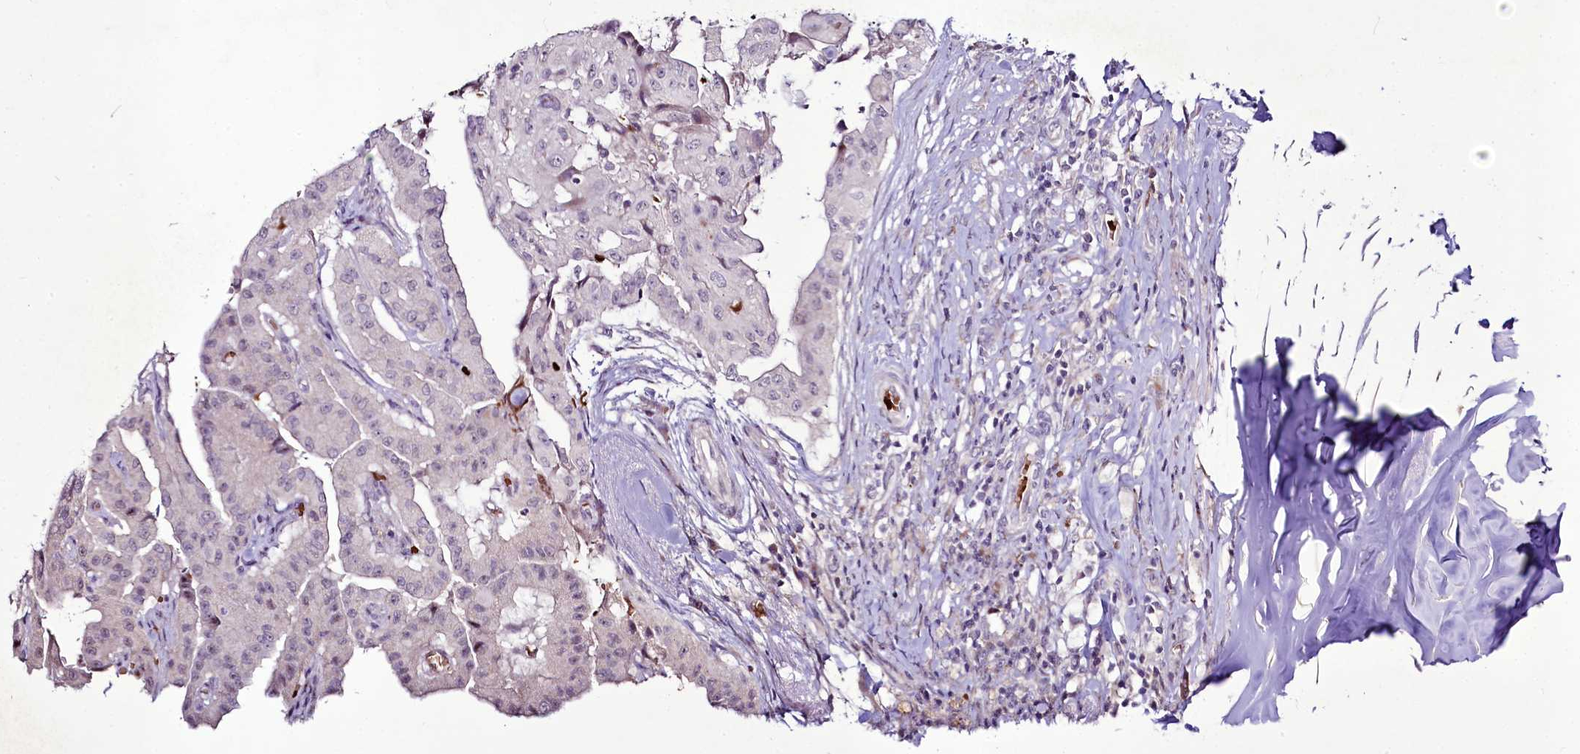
{"staining": {"intensity": "negative", "quantity": "none", "location": "none"}, "tissue": "thyroid cancer", "cell_type": "Tumor cells", "image_type": "cancer", "snomed": [{"axis": "morphology", "description": "Papillary adenocarcinoma, NOS"}, {"axis": "topography", "description": "Thyroid gland"}], "caption": "DAB immunohistochemical staining of human thyroid cancer (papillary adenocarcinoma) reveals no significant expression in tumor cells. (DAB immunohistochemistry (IHC) visualized using brightfield microscopy, high magnification).", "gene": "SUSD3", "patient": {"sex": "female", "age": 59}}